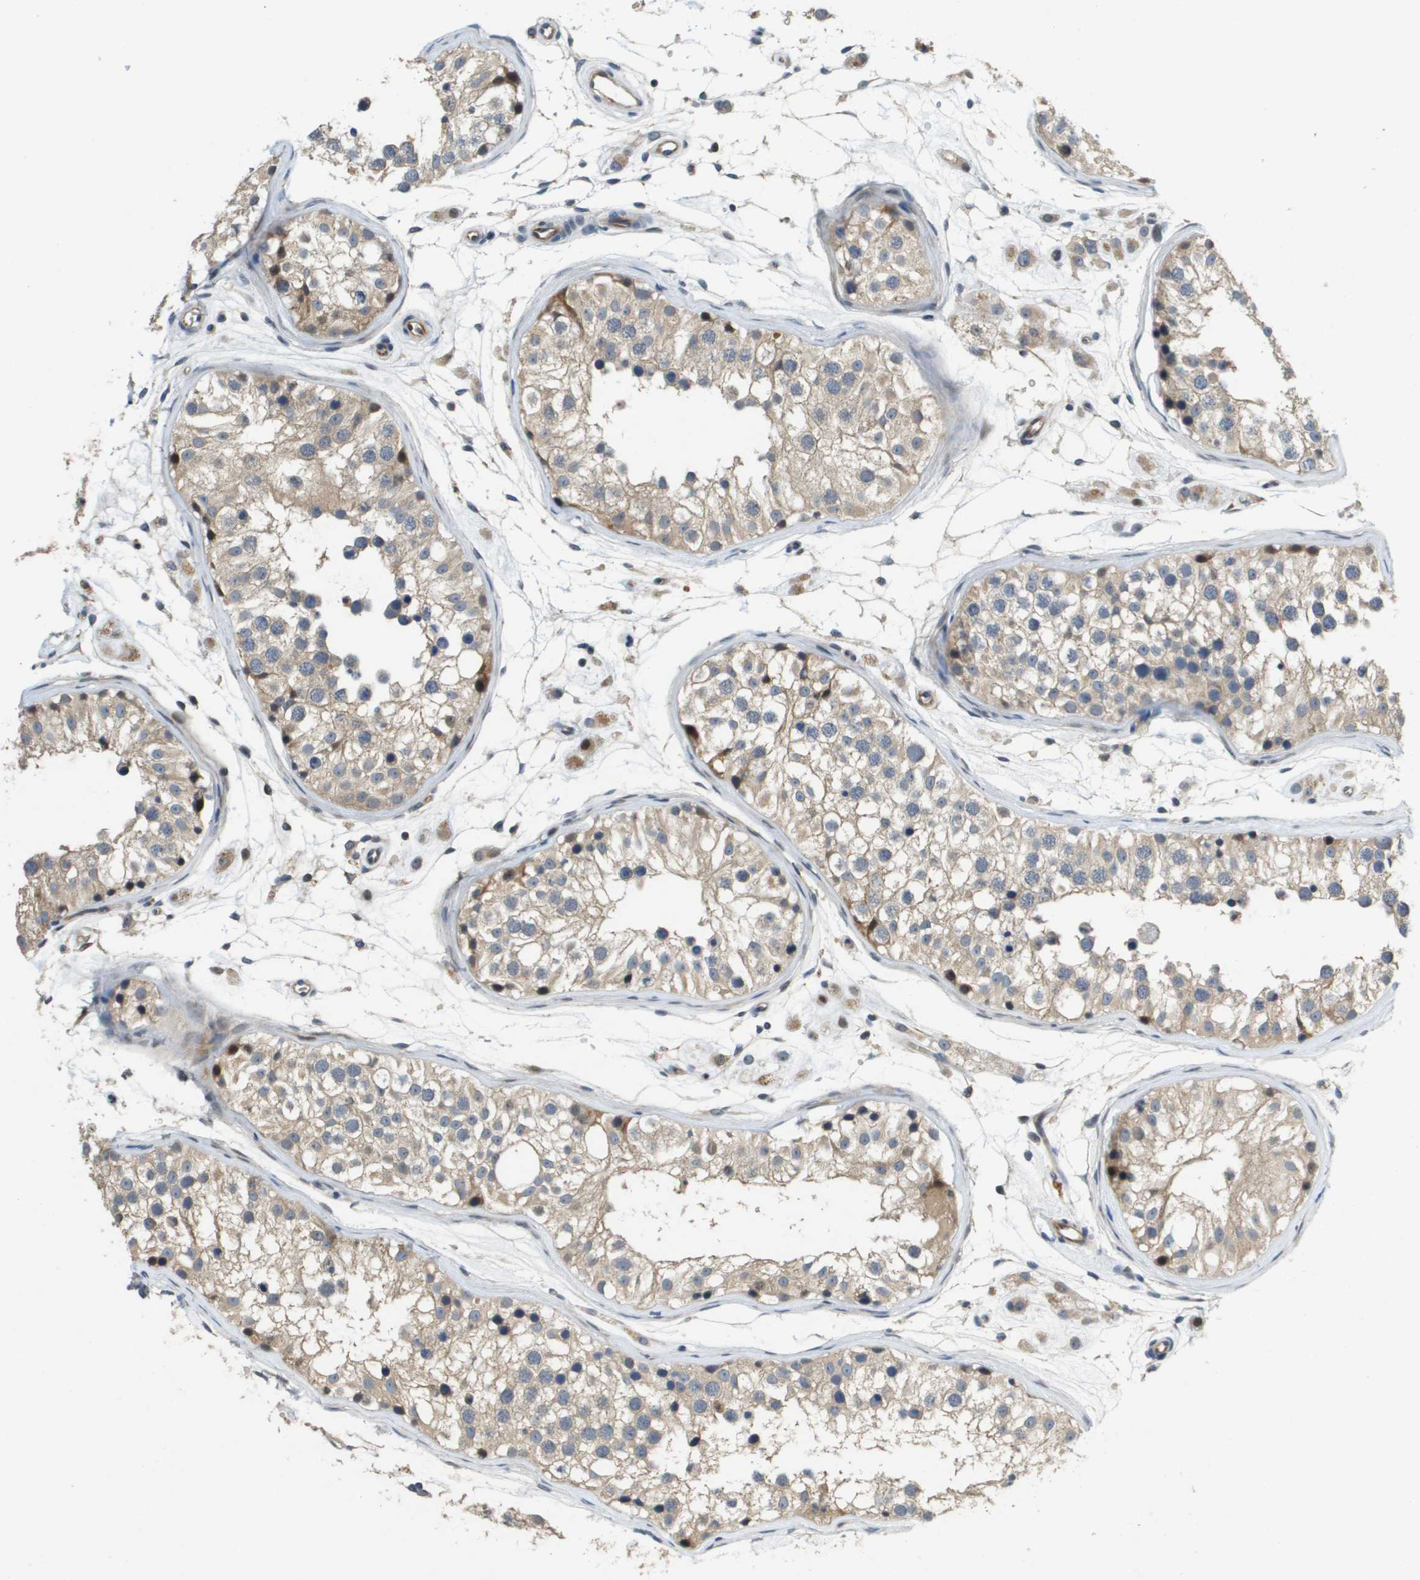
{"staining": {"intensity": "weak", "quantity": ">75%", "location": "cytoplasmic/membranous"}, "tissue": "testis", "cell_type": "Cells in seminiferous ducts", "image_type": "normal", "snomed": [{"axis": "morphology", "description": "Normal tissue, NOS"}, {"axis": "morphology", "description": "Adenocarcinoma, metastatic, NOS"}, {"axis": "topography", "description": "Testis"}], "caption": "Immunohistochemistry histopathology image of unremarkable testis stained for a protein (brown), which shows low levels of weak cytoplasmic/membranous staining in about >75% of cells in seminiferous ducts.", "gene": "SCN4B", "patient": {"sex": "male", "age": 26}}